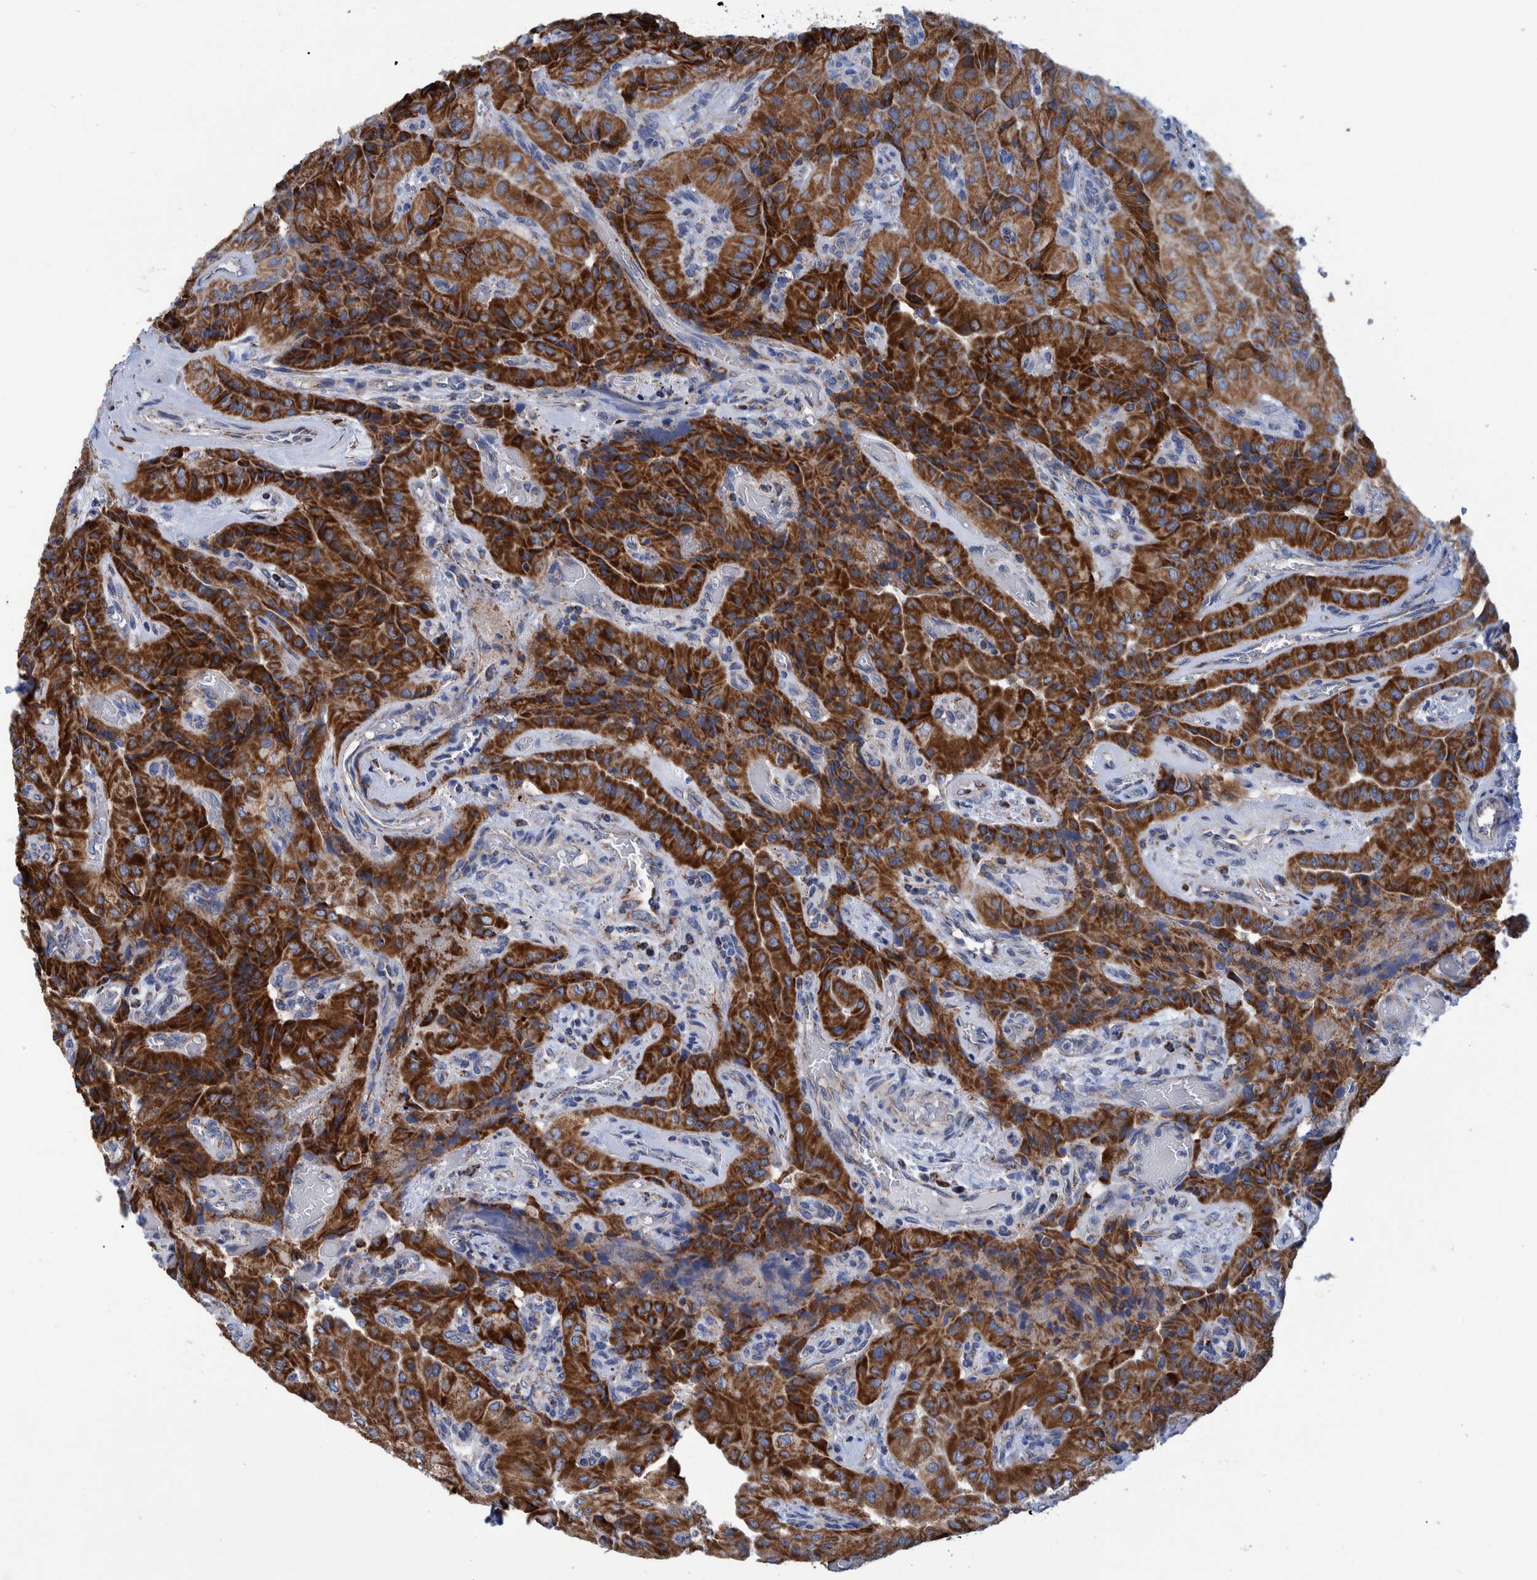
{"staining": {"intensity": "strong", "quantity": ">75%", "location": "cytoplasmic/membranous"}, "tissue": "thyroid cancer", "cell_type": "Tumor cells", "image_type": "cancer", "snomed": [{"axis": "morphology", "description": "Papillary adenocarcinoma, NOS"}, {"axis": "topography", "description": "Thyroid gland"}], "caption": "Immunohistochemistry (IHC) (DAB) staining of human papillary adenocarcinoma (thyroid) reveals strong cytoplasmic/membranous protein staining in approximately >75% of tumor cells. The staining is performed using DAB (3,3'-diaminobenzidine) brown chromogen to label protein expression. The nuclei are counter-stained blue using hematoxylin.", "gene": "BZW2", "patient": {"sex": "female", "age": 59}}